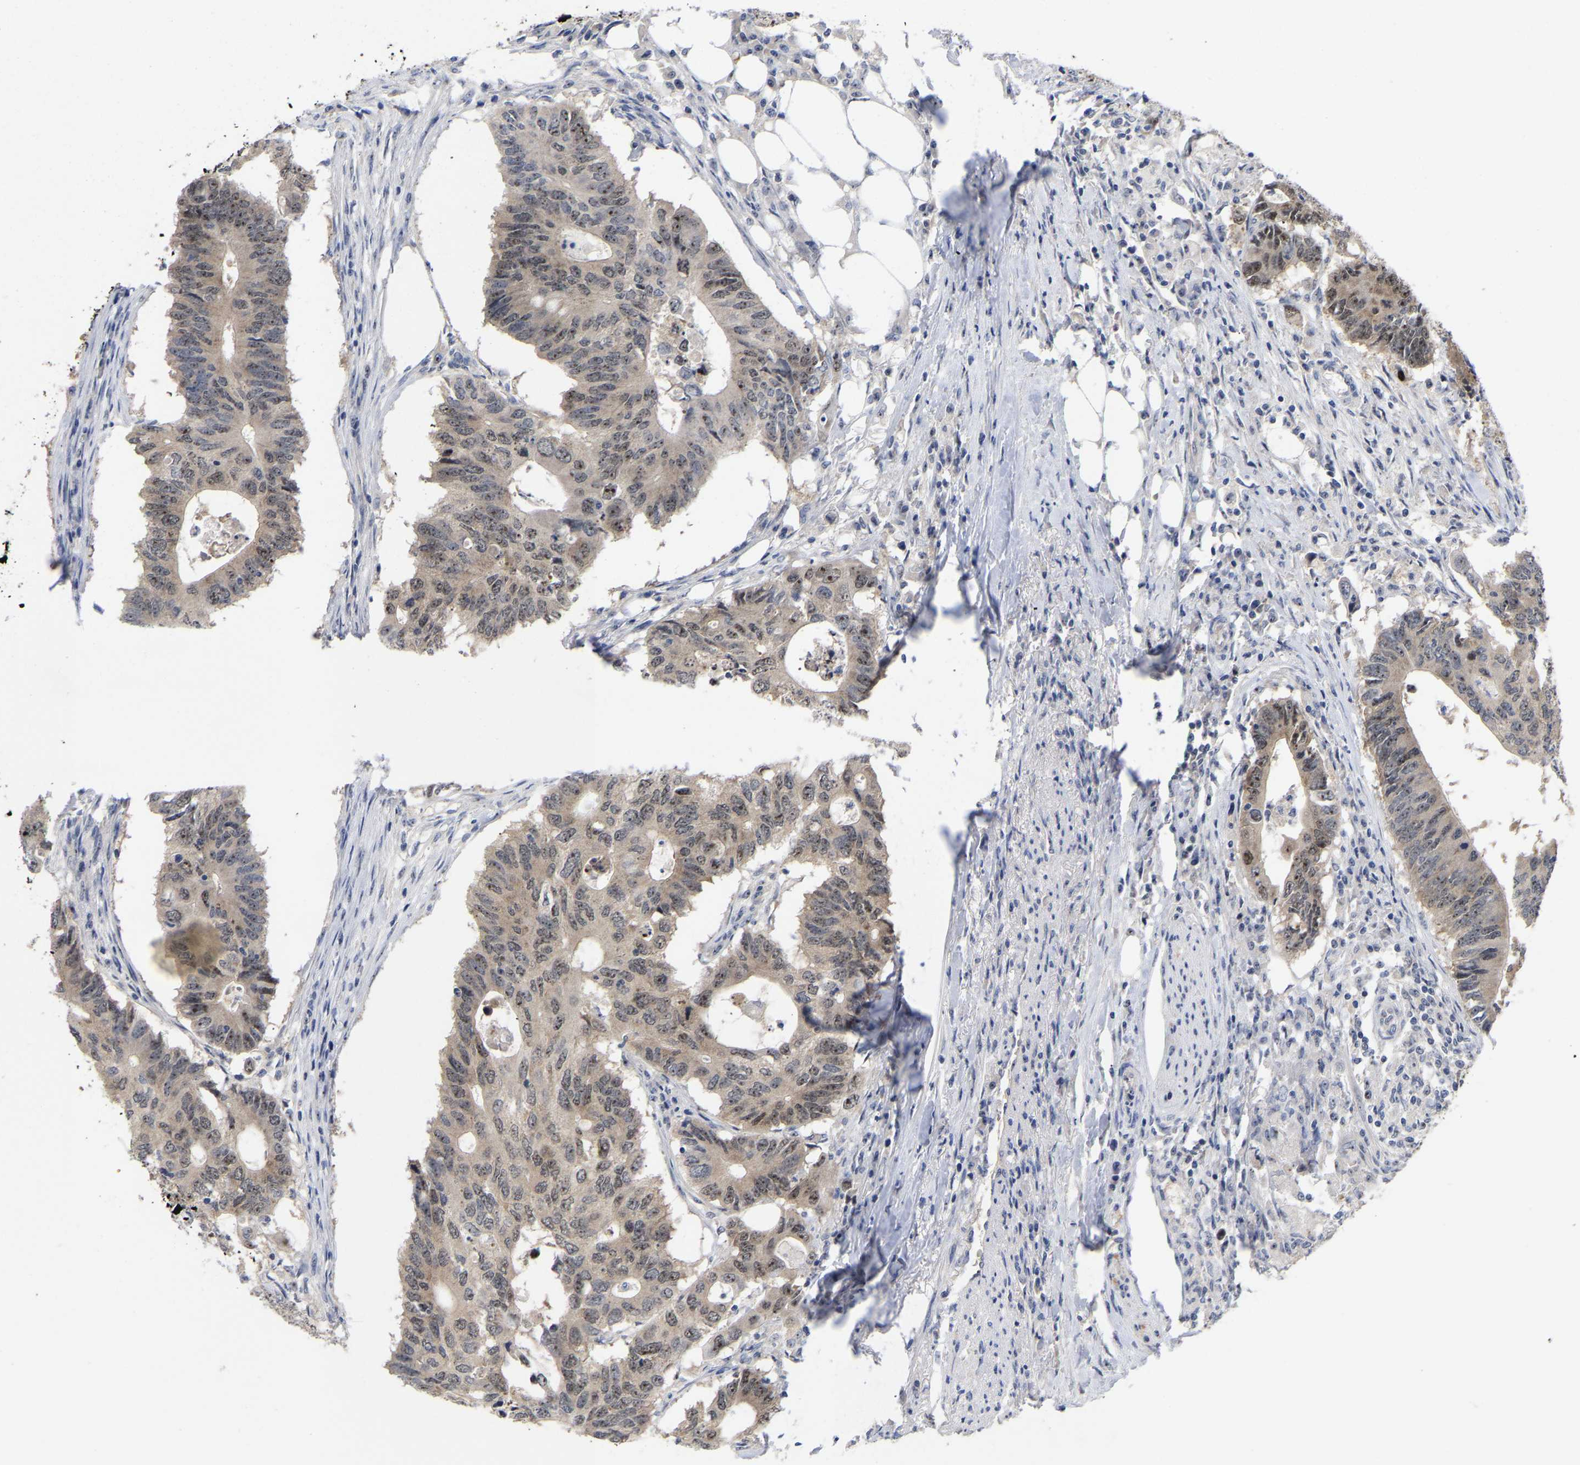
{"staining": {"intensity": "weak", "quantity": "25%-75%", "location": "cytoplasmic/membranous,nuclear"}, "tissue": "colorectal cancer", "cell_type": "Tumor cells", "image_type": "cancer", "snomed": [{"axis": "morphology", "description": "Adenocarcinoma, NOS"}, {"axis": "topography", "description": "Colon"}], "caption": "High-magnification brightfield microscopy of colorectal adenocarcinoma stained with DAB (brown) and counterstained with hematoxylin (blue). tumor cells exhibit weak cytoplasmic/membranous and nuclear expression is present in approximately25%-75% of cells. (DAB (3,3'-diaminobenzidine) = brown stain, brightfield microscopy at high magnification).", "gene": "NLE1", "patient": {"sex": "male", "age": 71}}